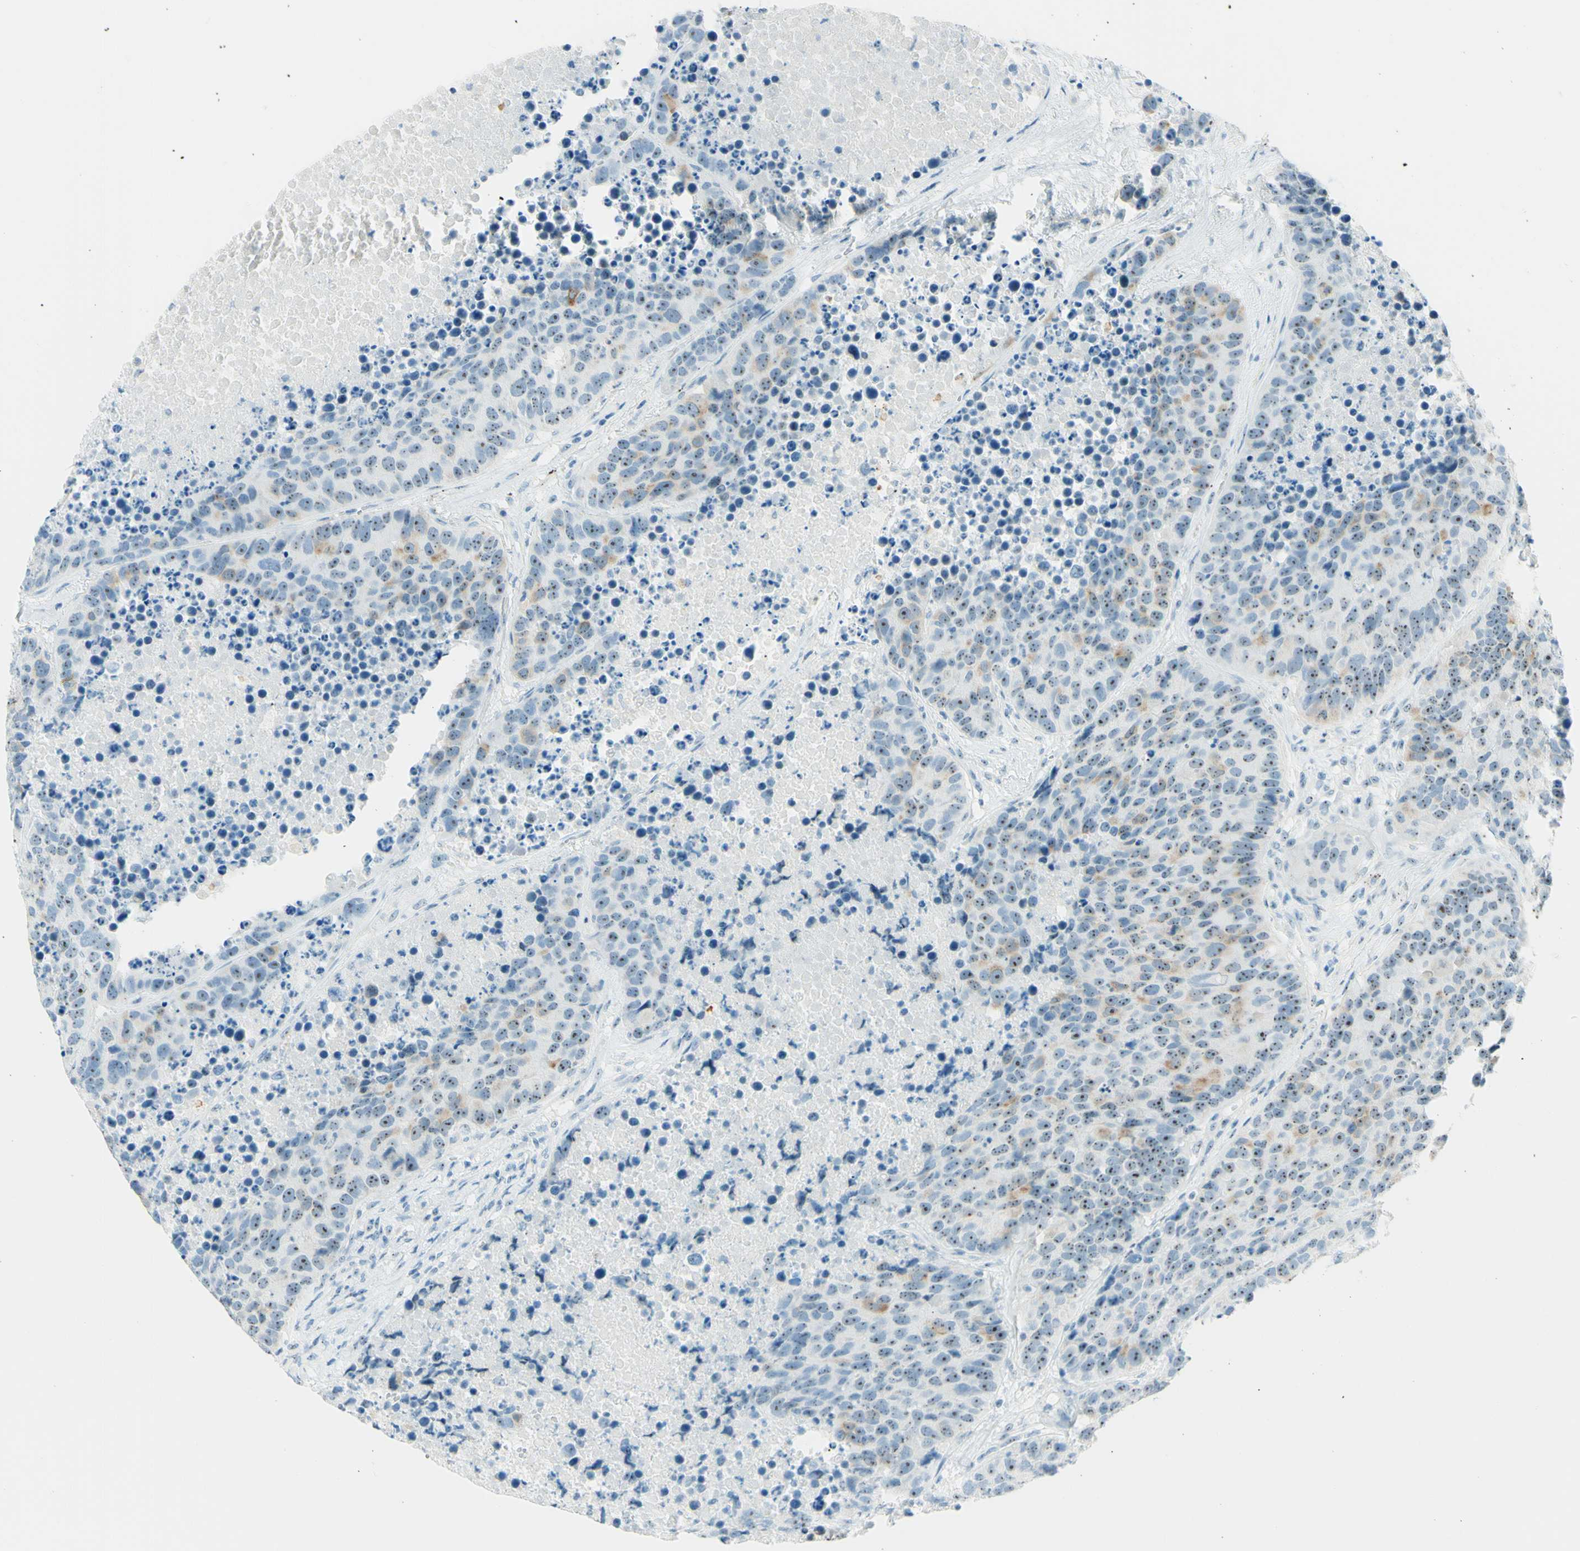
{"staining": {"intensity": "weak", "quantity": ">75%", "location": "nuclear"}, "tissue": "carcinoid", "cell_type": "Tumor cells", "image_type": "cancer", "snomed": [{"axis": "morphology", "description": "Carcinoid, malignant, NOS"}, {"axis": "topography", "description": "Lung"}], "caption": "Protein analysis of carcinoid (malignant) tissue demonstrates weak nuclear staining in about >75% of tumor cells. (brown staining indicates protein expression, while blue staining denotes nuclei).", "gene": "FMR1NB", "patient": {"sex": "male", "age": 60}}